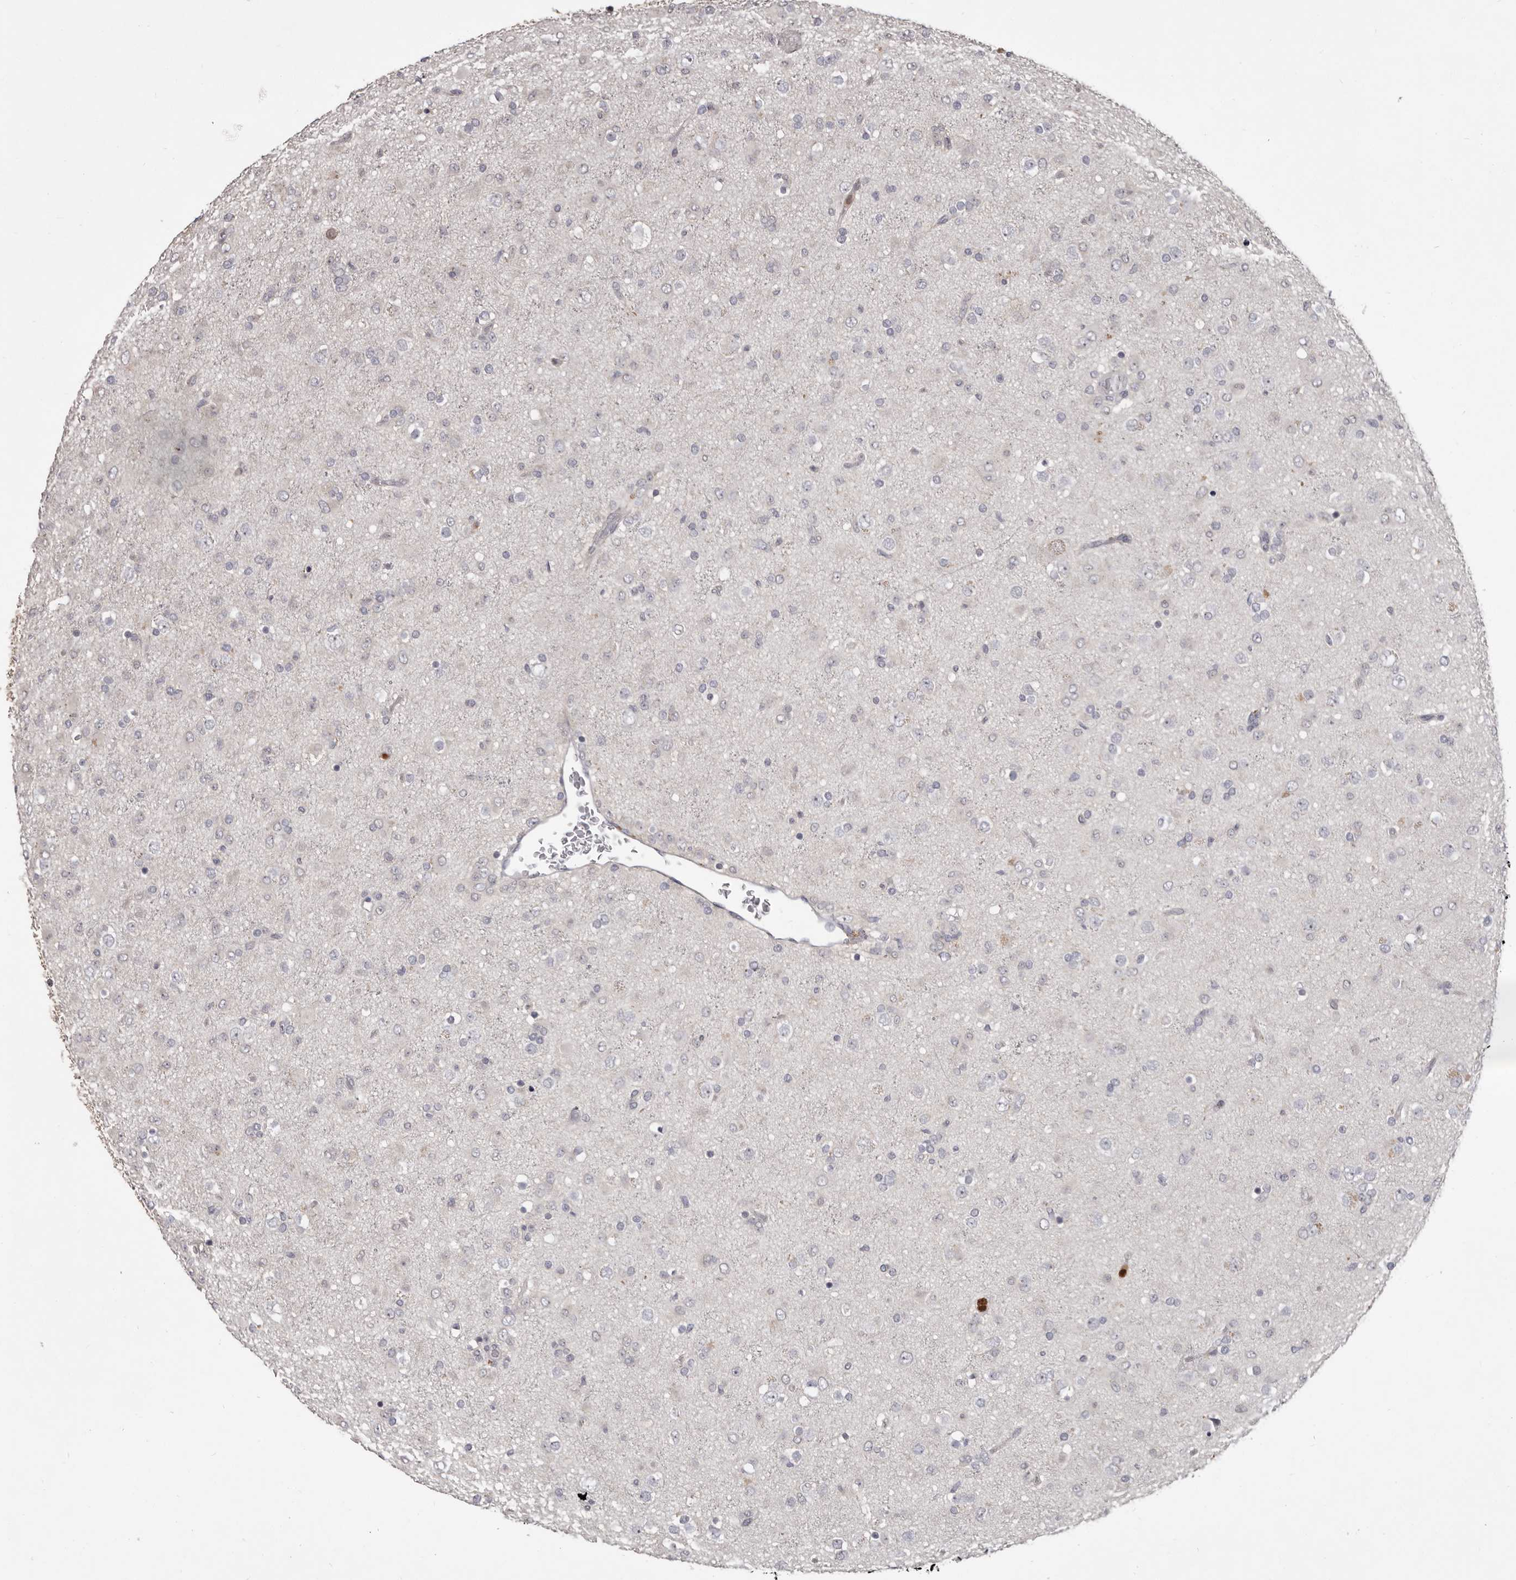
{"staining": {"intensity": "negative", "quantity": "none", "location": "none"}, "tissue": "glioma", "cell_type": "Tumor cells", "image_type": "cancer", "snomed": [{"axis": "morphology", "description": "Glioma, malignant, Low grade"}, {"axis": "topography", "description": "Brain"}], "caption": "Immunohistochemistry (IHC) image of low-grade glioma (malignant) stained for a protein (brown), which exhibits no positivity in tumor cells. (Brightfield microscopy of DAB (3,3'-diaminobenzidine) immunohistochemistry (IHC) at high magnification).", "gene": "GPR157", "patient": {"sex": "male", "age": 65}}